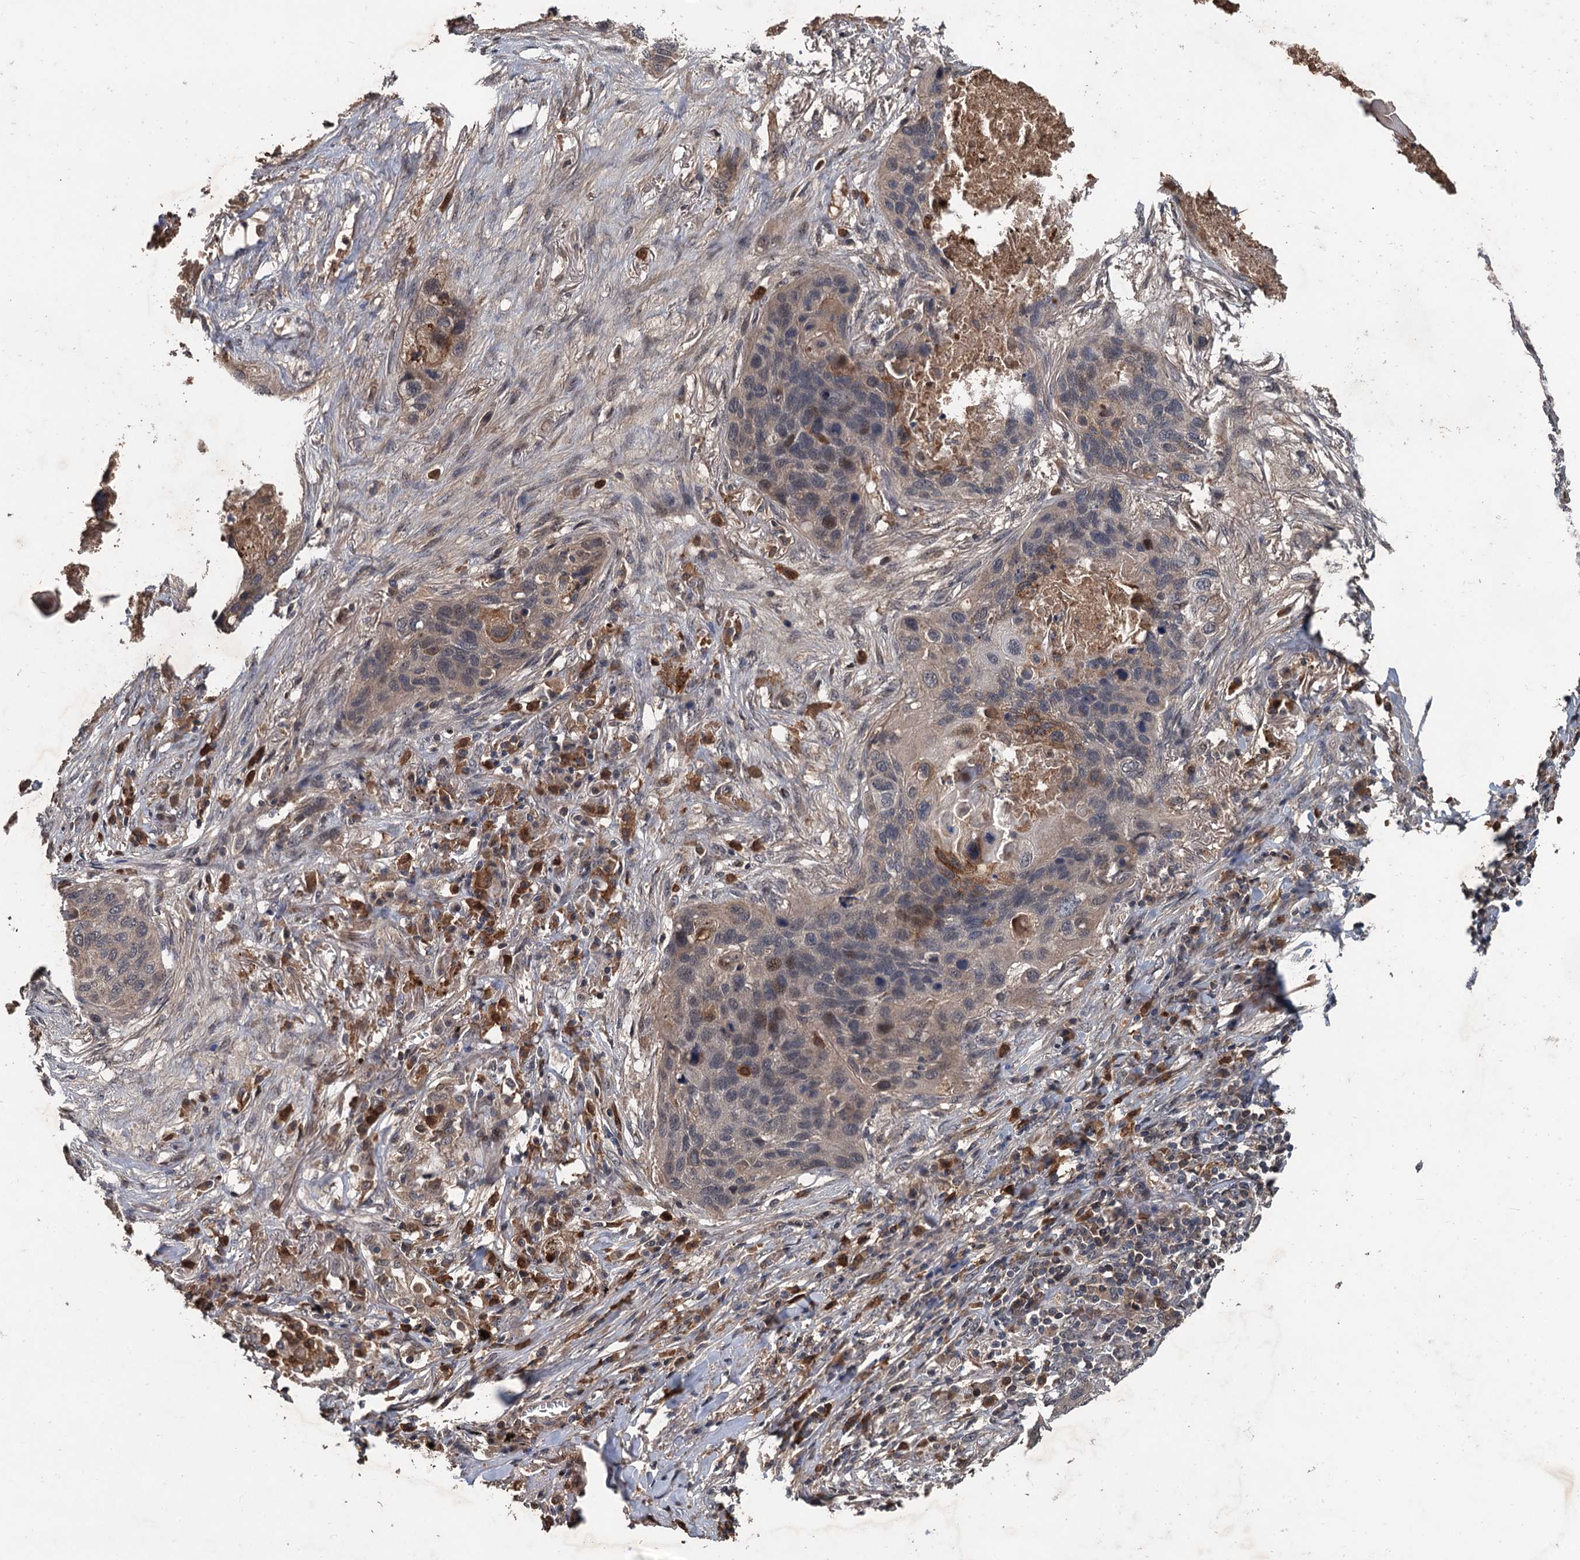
{"staining": {"intensity": "moderate", "quantity": "<25%", "location": "nuclear"}, "tissue": "lung cancer", "cell_type": "Tumor cells", "image_type": "cancer", "snomed": [{"axis": "morphology", "description": "Squamous cell carcinoma, NOS"}, {"axis": "topography", "description": "Lung"}], "caption": "Immunohistochemical staining of lung cancer reveals low levels of moderate nuclear protein positivity in approximately <25% of tumor cells.", "gene": "ZNF438", "patient": {"sex": "female", "age": 63}}